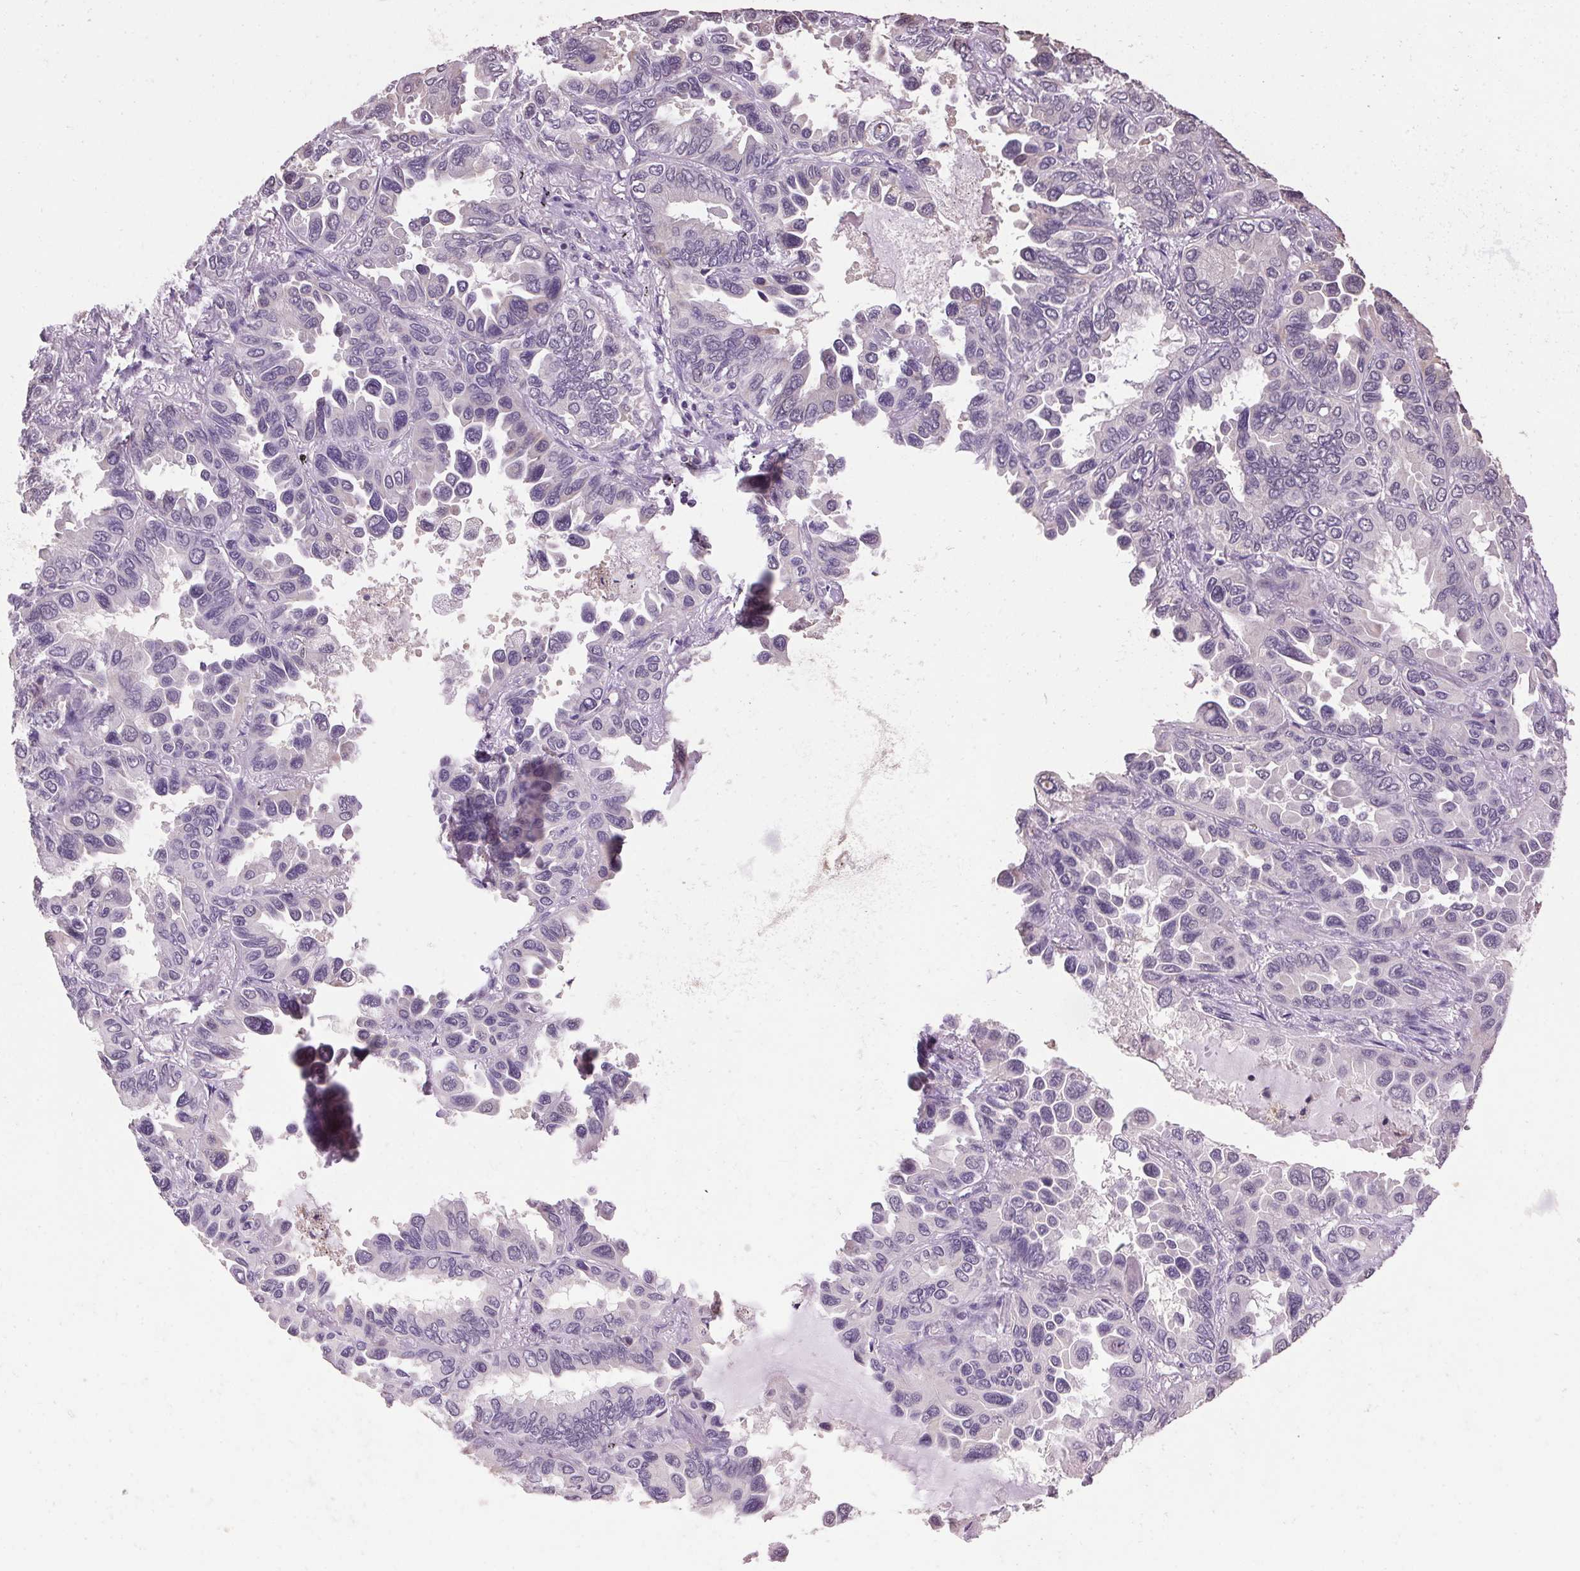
{"staining": {"intensity": "negative", "quantity": "none", "location": "none"}, "tissue": "lung cancer", "cell_type": "Tumor cells", "image_type": "cancer", "snomed": [{"axis": "morphology", "description": "Adenocarcinoma, NOS"}, {"axis": "topography", "description": "Lung"}], "caption": "The immunohistochemistry image has no significant positivity in tumor cells of lung cancer (adenocarcinoma) tissue.", "gene": "VWA3B", "patient": {"sex": "male", "age": 64}}